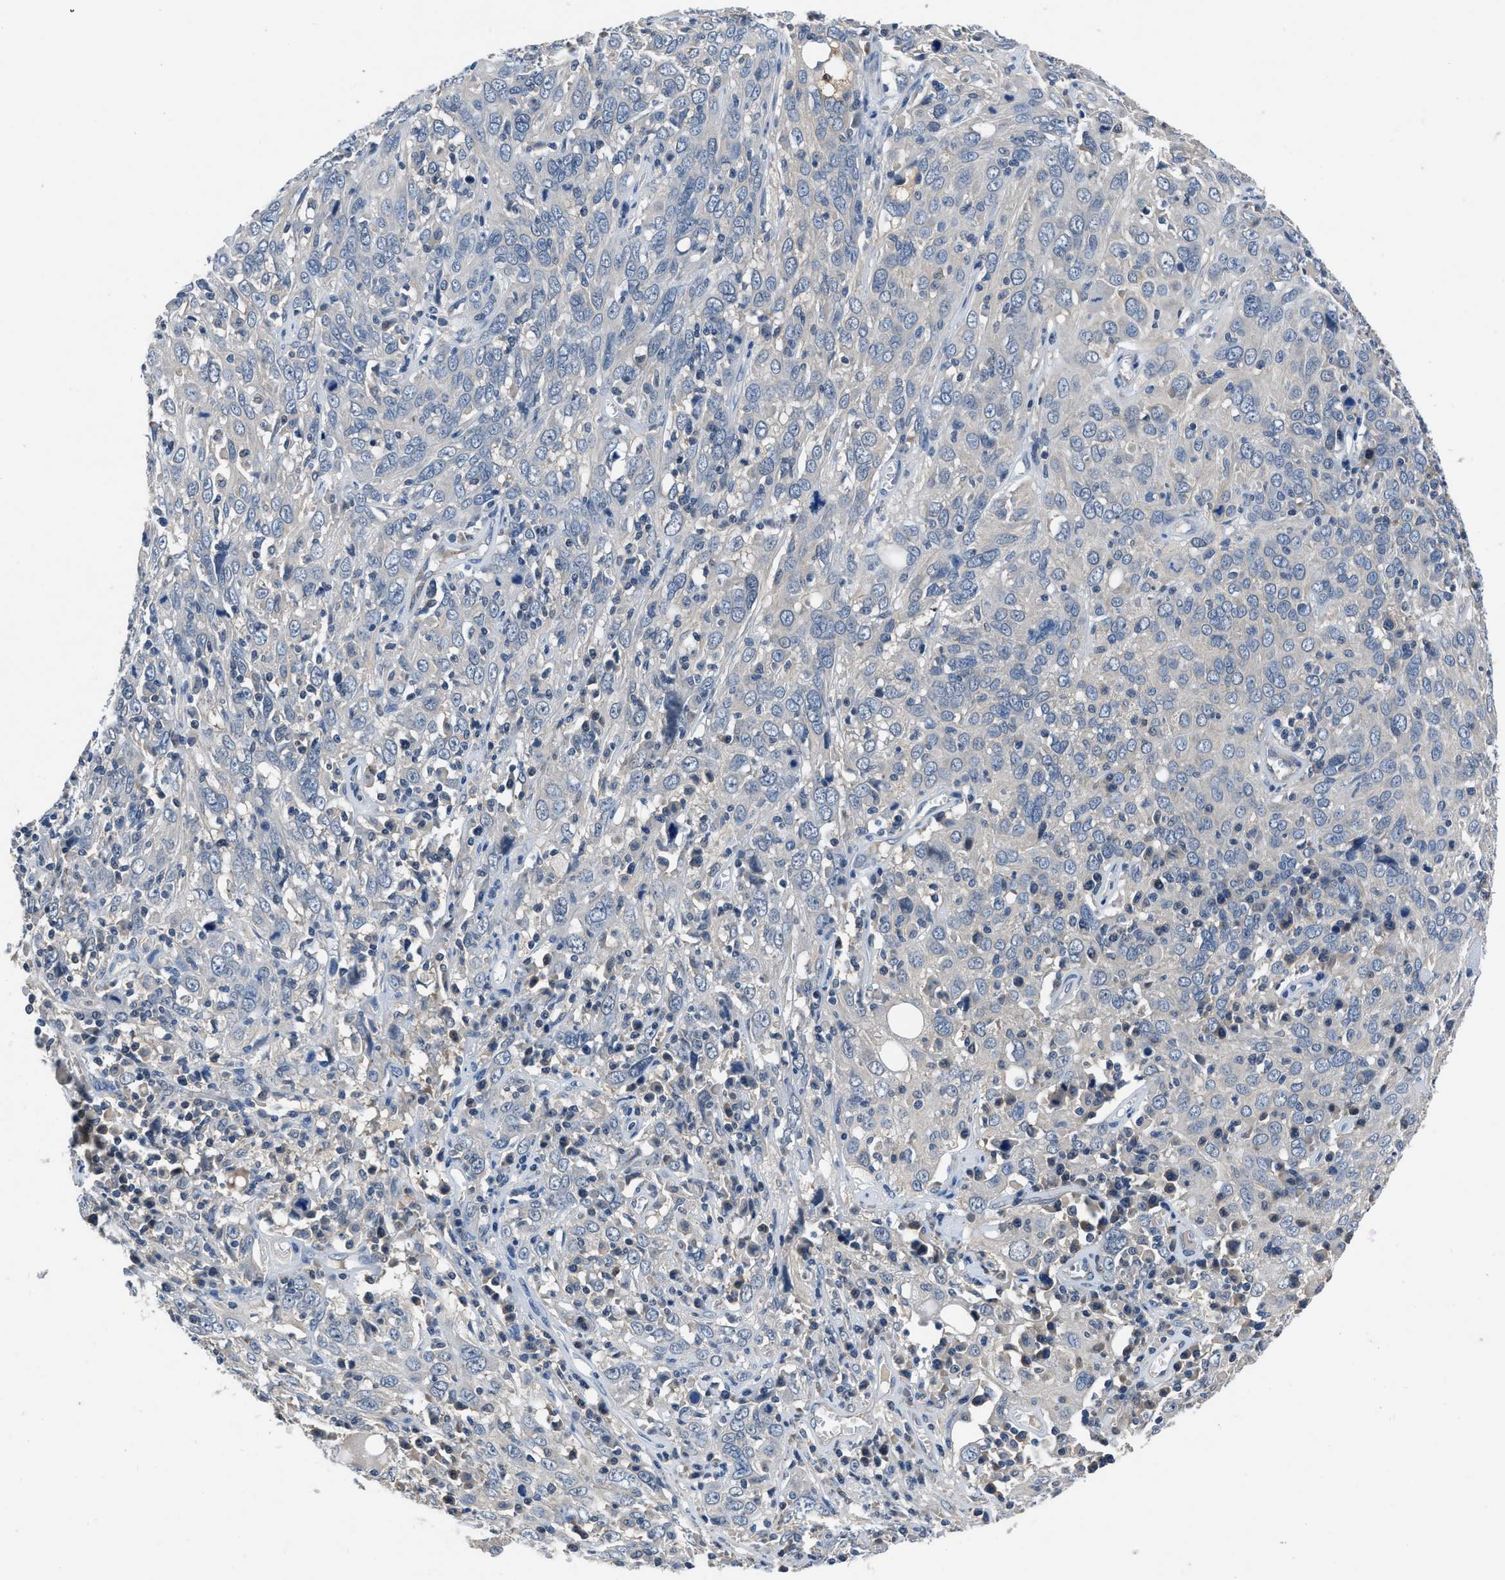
{"staining": {"intensity": "negative", "quantity": "none", "location": "none"}, "tissue": "cervical cancer", "cell_type": "Tumor cells", "image_type": "cancer", "snomed": [{"axis": "morphology", "description": "Squamous cell carcinoma, NOS"}, {"axis": "topography", "description": "Cervix"}], "caption": "IHC of human cervical cancer exhibits no positivity in tumor cells. (IHC, brightfield microscopy, high magnification).", "gene": "LANCL2", "patient": {"sex": "female", "age": 46}}